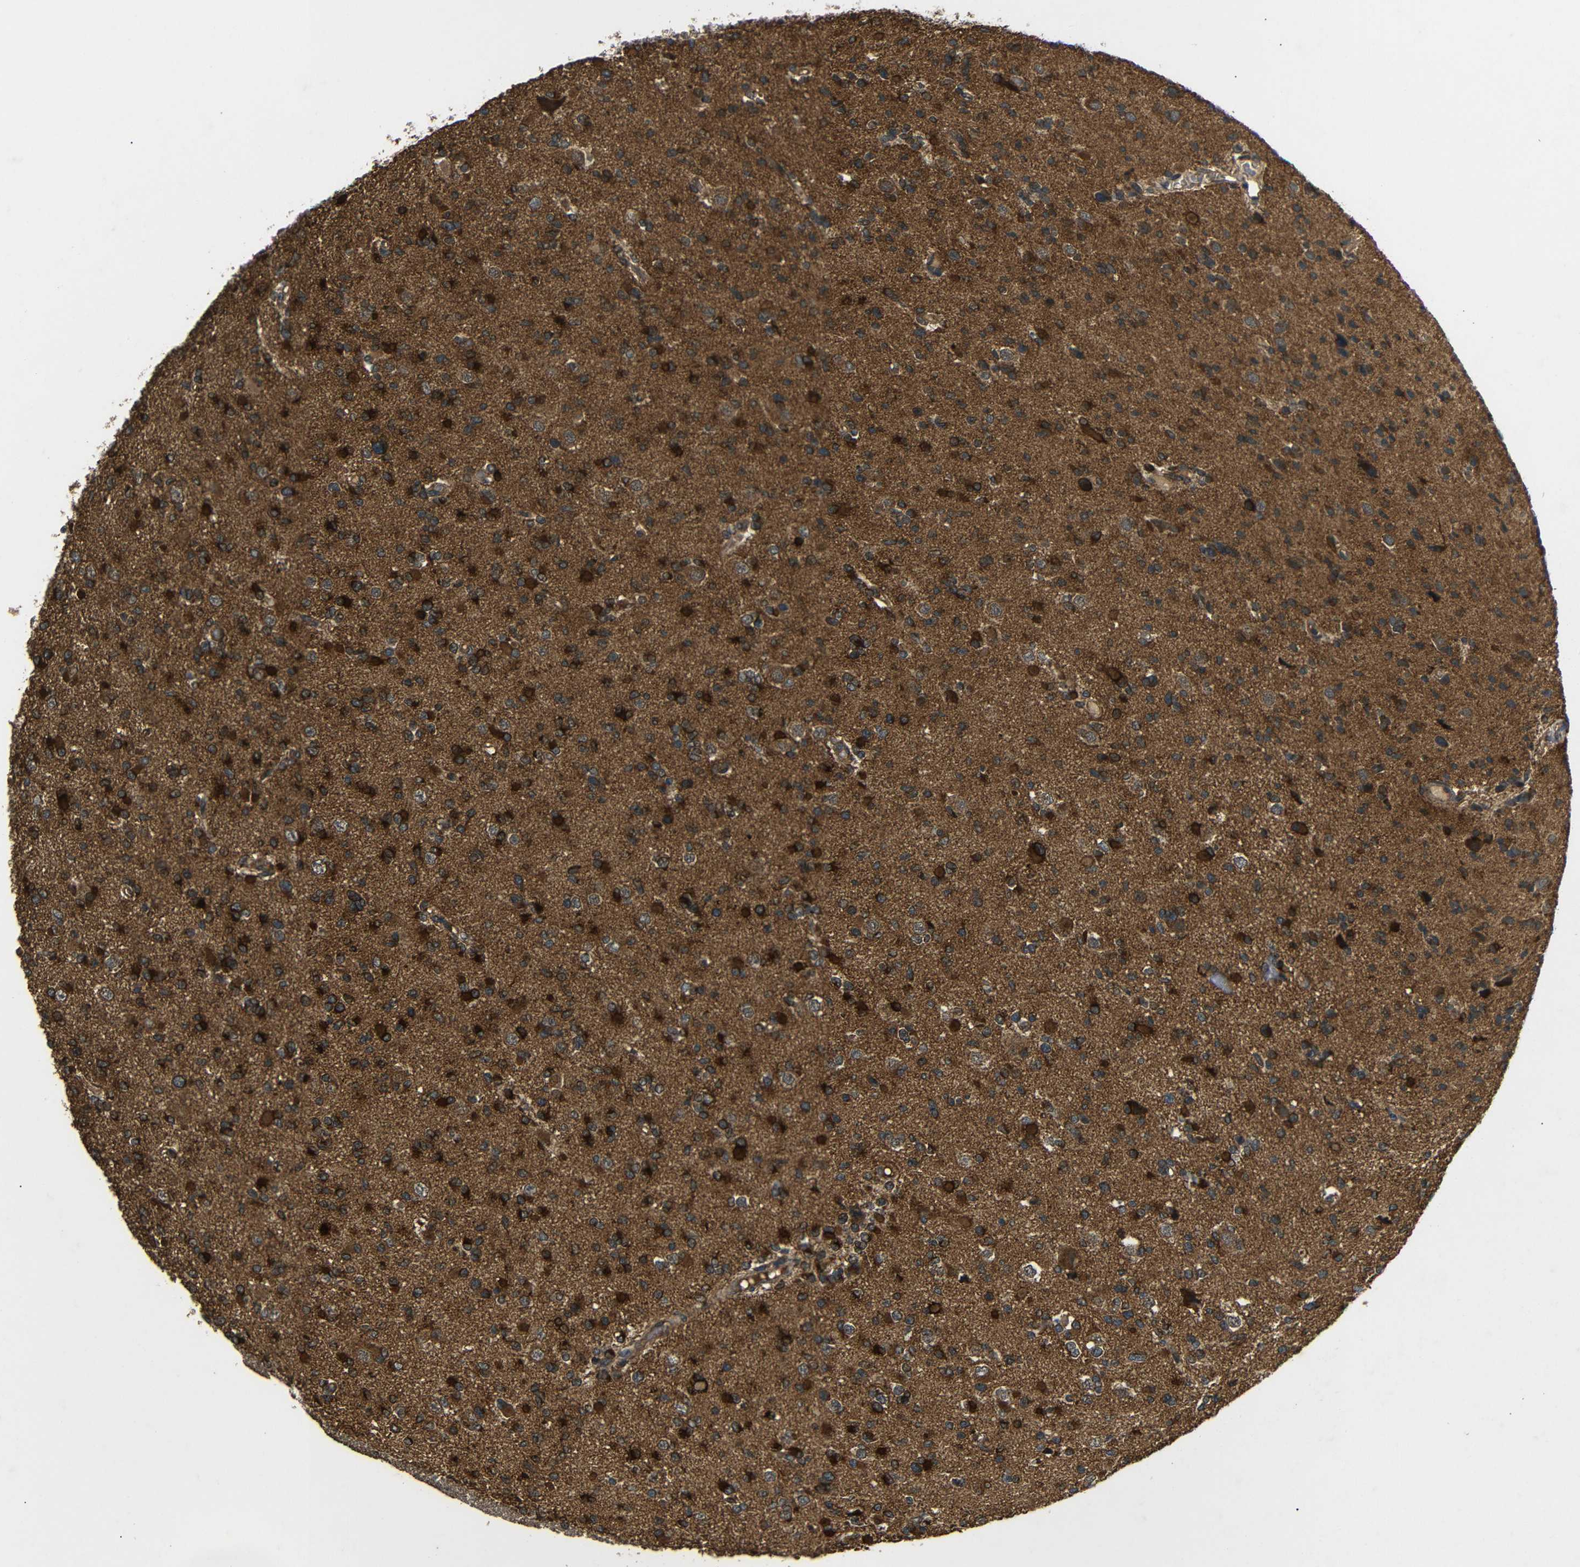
{"staining": {"intensity": "strong", "quantity": "25%-75%", "location": "cytoplasmic/membranous"}, "tissue": "glioma", "cell_type": "Tumor cells", "image_type": "cancer", "snomed": [{"axis": "morphology", "description": "Glioma, malignant, Low grade"}, {"axis": "topography", "description": "Brain"}], "caption": "A micrograph of glioma stained for a protein shows strong cytoplasmic/membranous brown staining in tumor cells.", "gene": "TRPC1", "patient": {"sex": "female", "age": 22}}